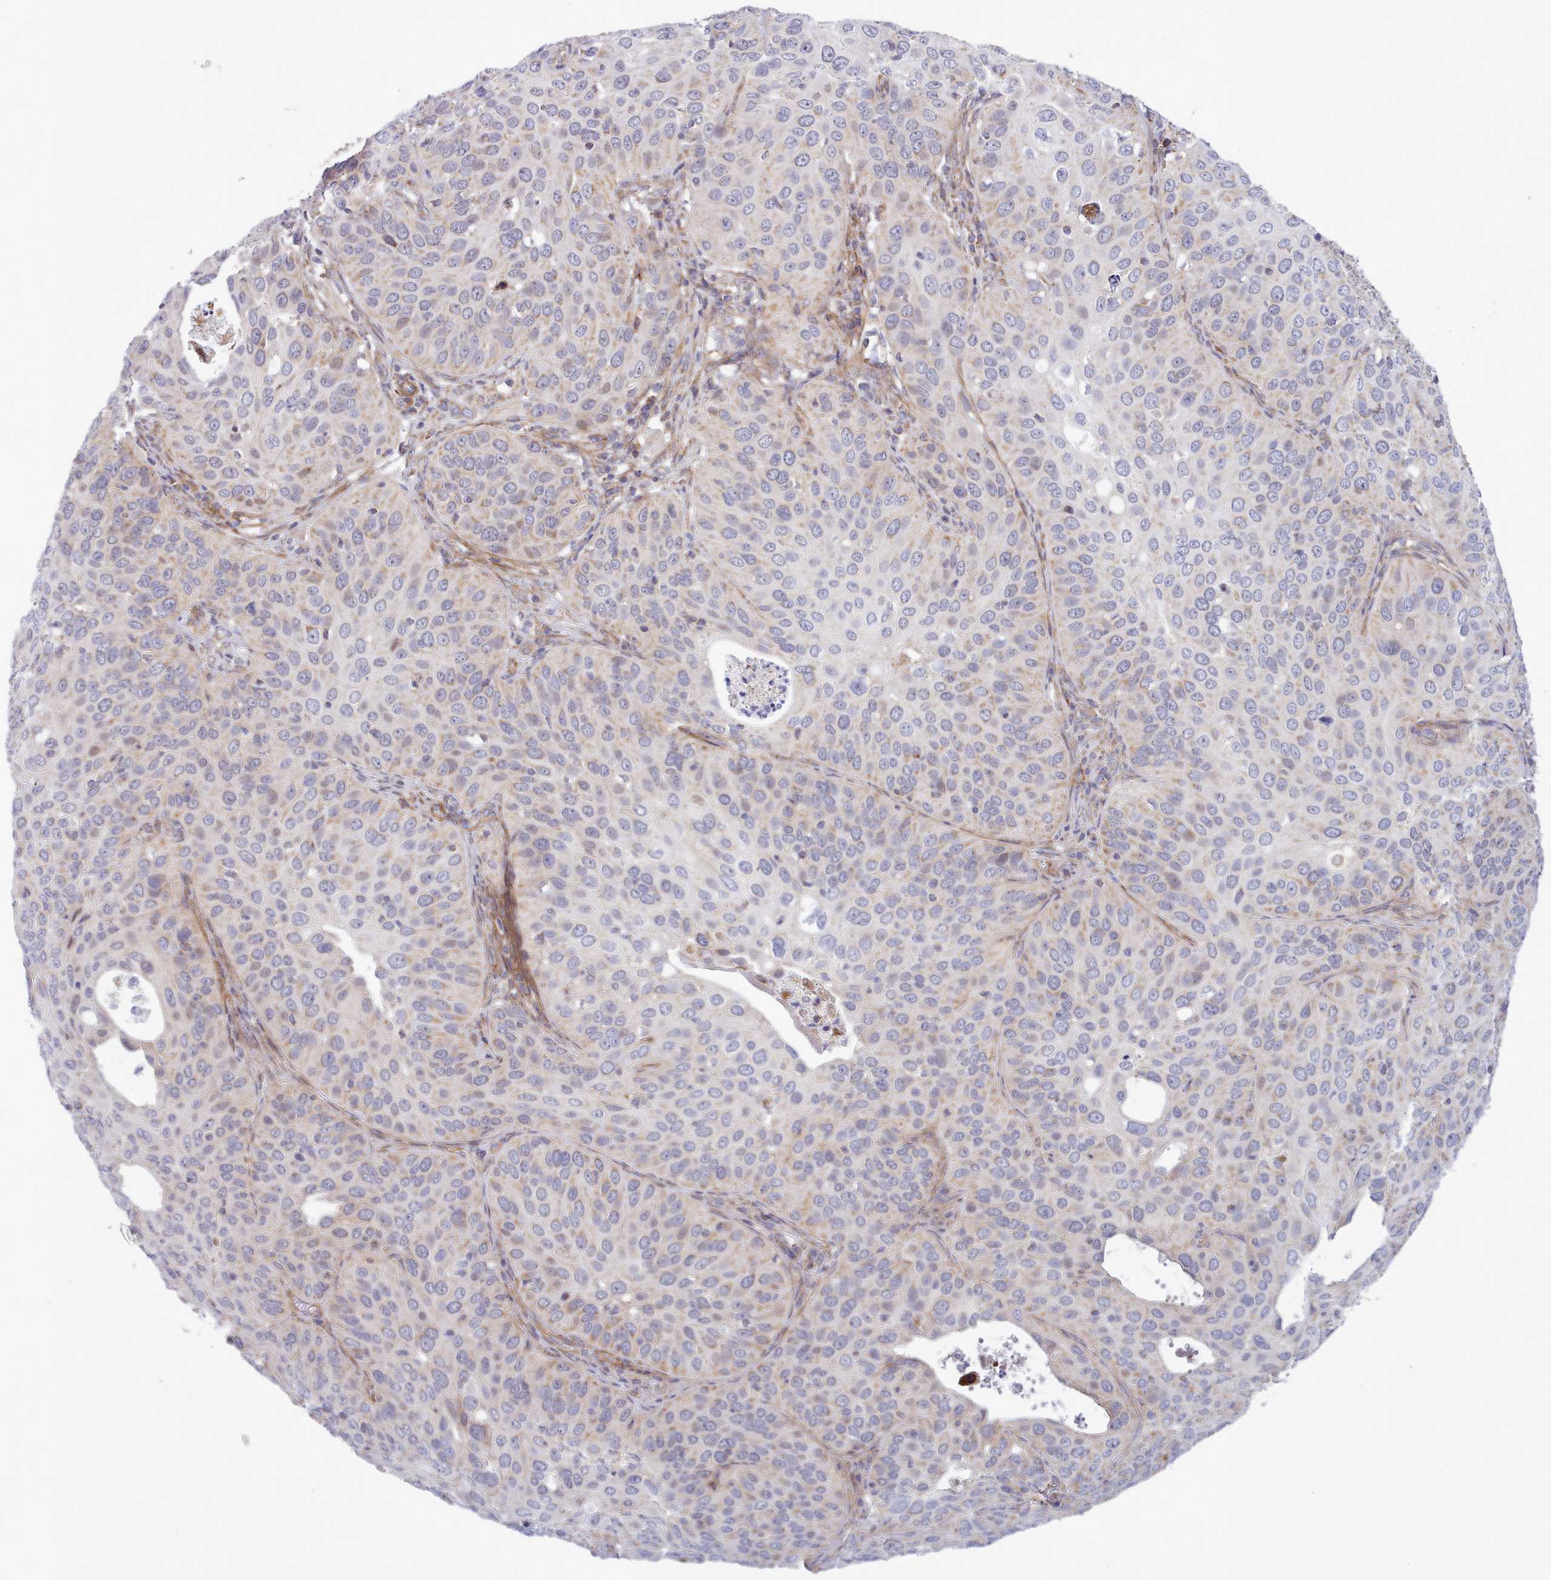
{"staining": {"intensity": "weak", "quantity": "25%-75%", "location": "cytoplasmic/membranous"}, "tissue": "cervical cancer", "cell_type": "Tumor cells", "image_type": "cancer", "snomed": [{"axis": "morphology", "description": "Squamous cell carcinoma, NOS"}, {"axis": "topography", "description": "Cervix"}], "caption": "Immunohistochemistry histopathology image of neoplastic tissue: cervical cancer stained using immunohistochemistry displays low levels of weak protein expression localized specifically in the cytoplasmic/membranous of tumor cells, appearing as a cytoplasmic/membranous brown color.", "gene": "MRPL21", "patient": {"sex": "female", "age": 36}}